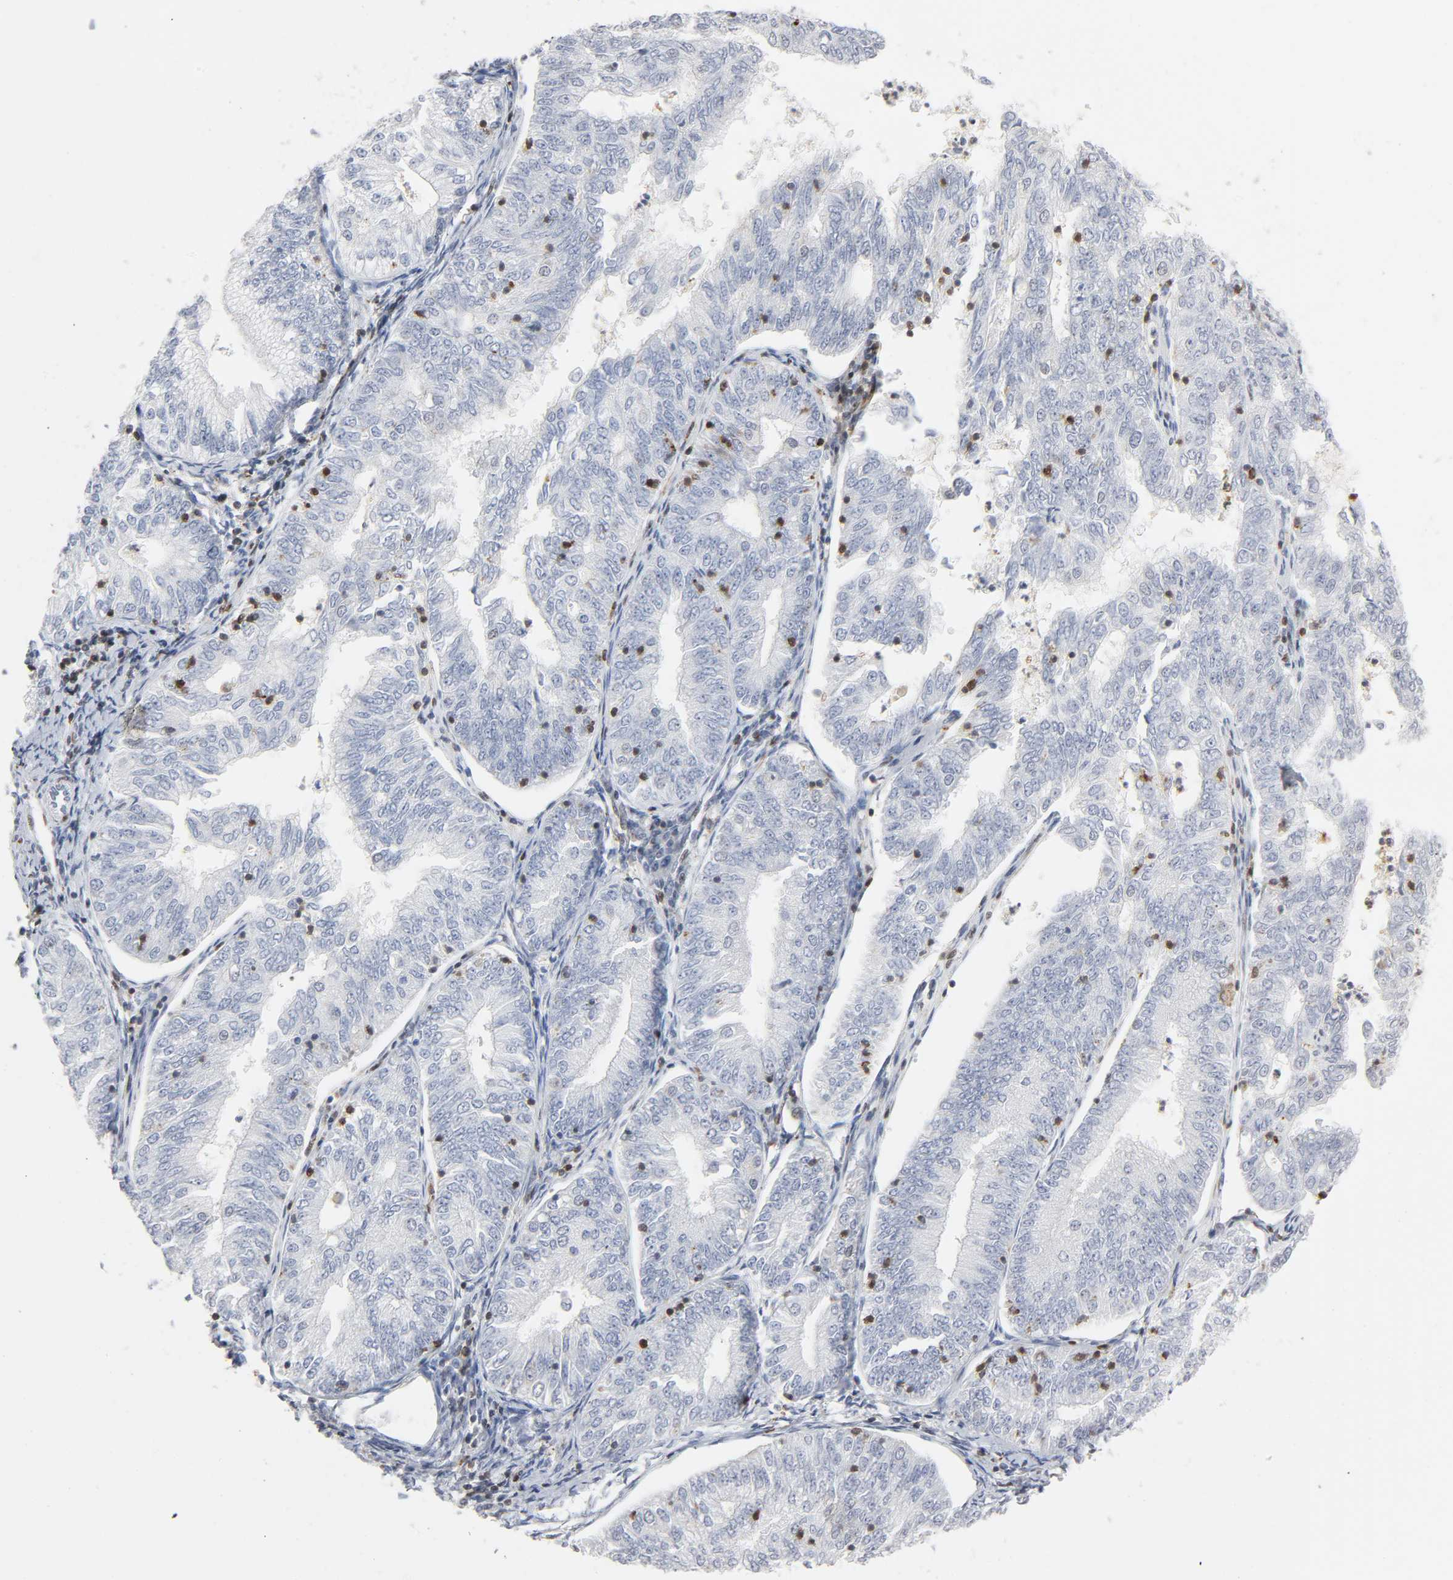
{"staining": {"intensity": "moderate", "quantity": "<25%", "location": "nuclear"}, "tissue": "endometrial cancer", "cell_type": "Tumor cells", "image_type": "cancer", "snomed": [{"axis": "morphology", "description": "Adenocarcinoma, NOS"}, {"axis": "topography", "description": "Endometrium"}], "caption": "A histopathology image showing moderate nuclear staining in about <25% of tumor cells in adenocarcinoma (endometrial), as visualized by brown immunohistochemical staining.", "gene": "WAS", "patient": {"sex": "female", "age": 69}}